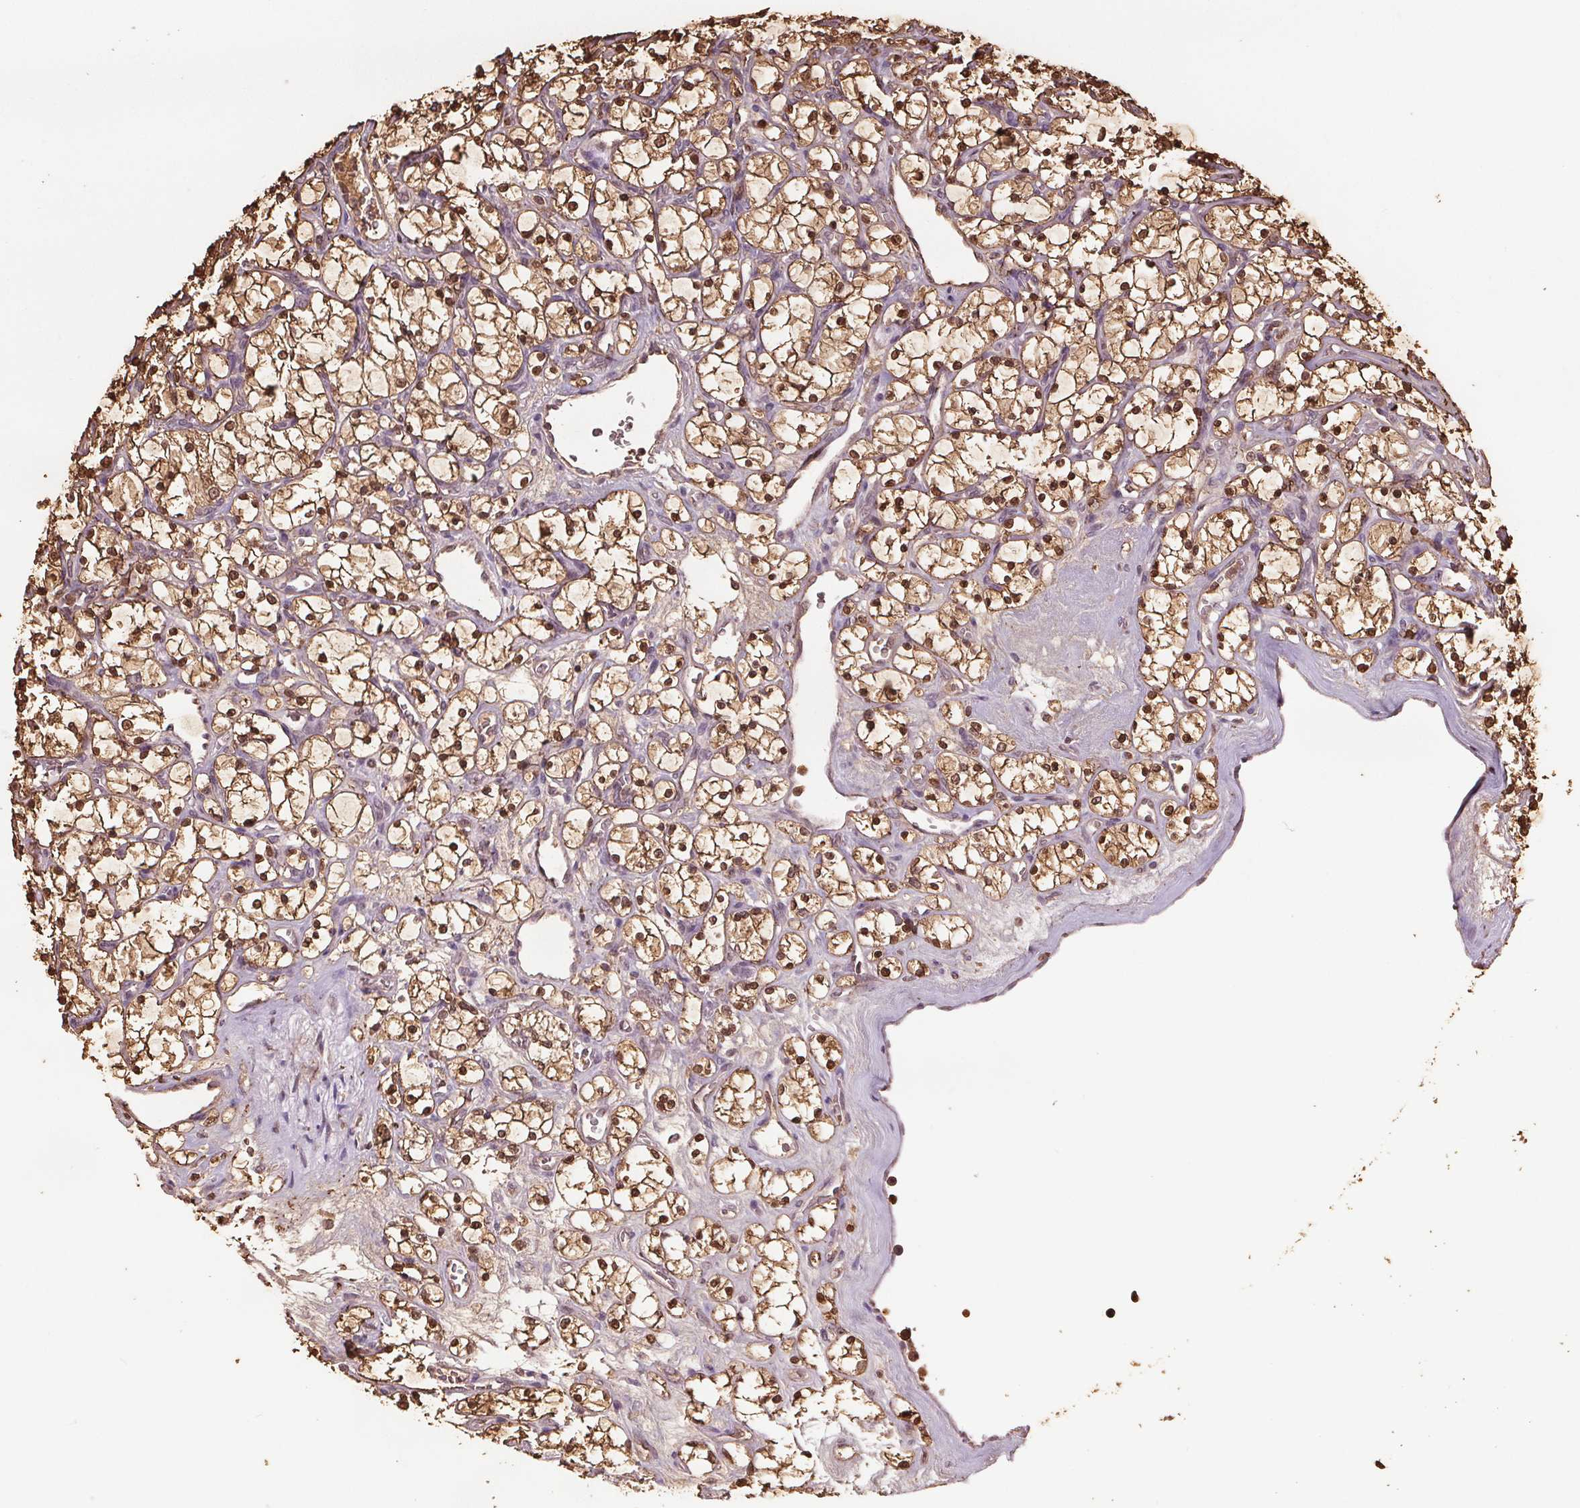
{"staining": {"intensity": "moderate", "quantity": ">75%", "location": "cytoplasmic/membranous,nuclear"}, "tissue": "renal cancer", "cell_type": "Tumor cells", "image_type": "cancer", "snomed": [{"axis": "morphology", "description": "Adenocarcinoma, NOS"}, {"axis": "topography", "description": "Kidney"}], "caption": "Protein analysis of renal adenocarcinoma tissue exhibits moderate cytoplasmic/membranous and nuclear positivity in approximately >75% of tumor cells. (Brightfield microscopy of DAB IHC at high magnification).", "gene": "ENO1", "patient": {"sex": "female", "age": 69}}